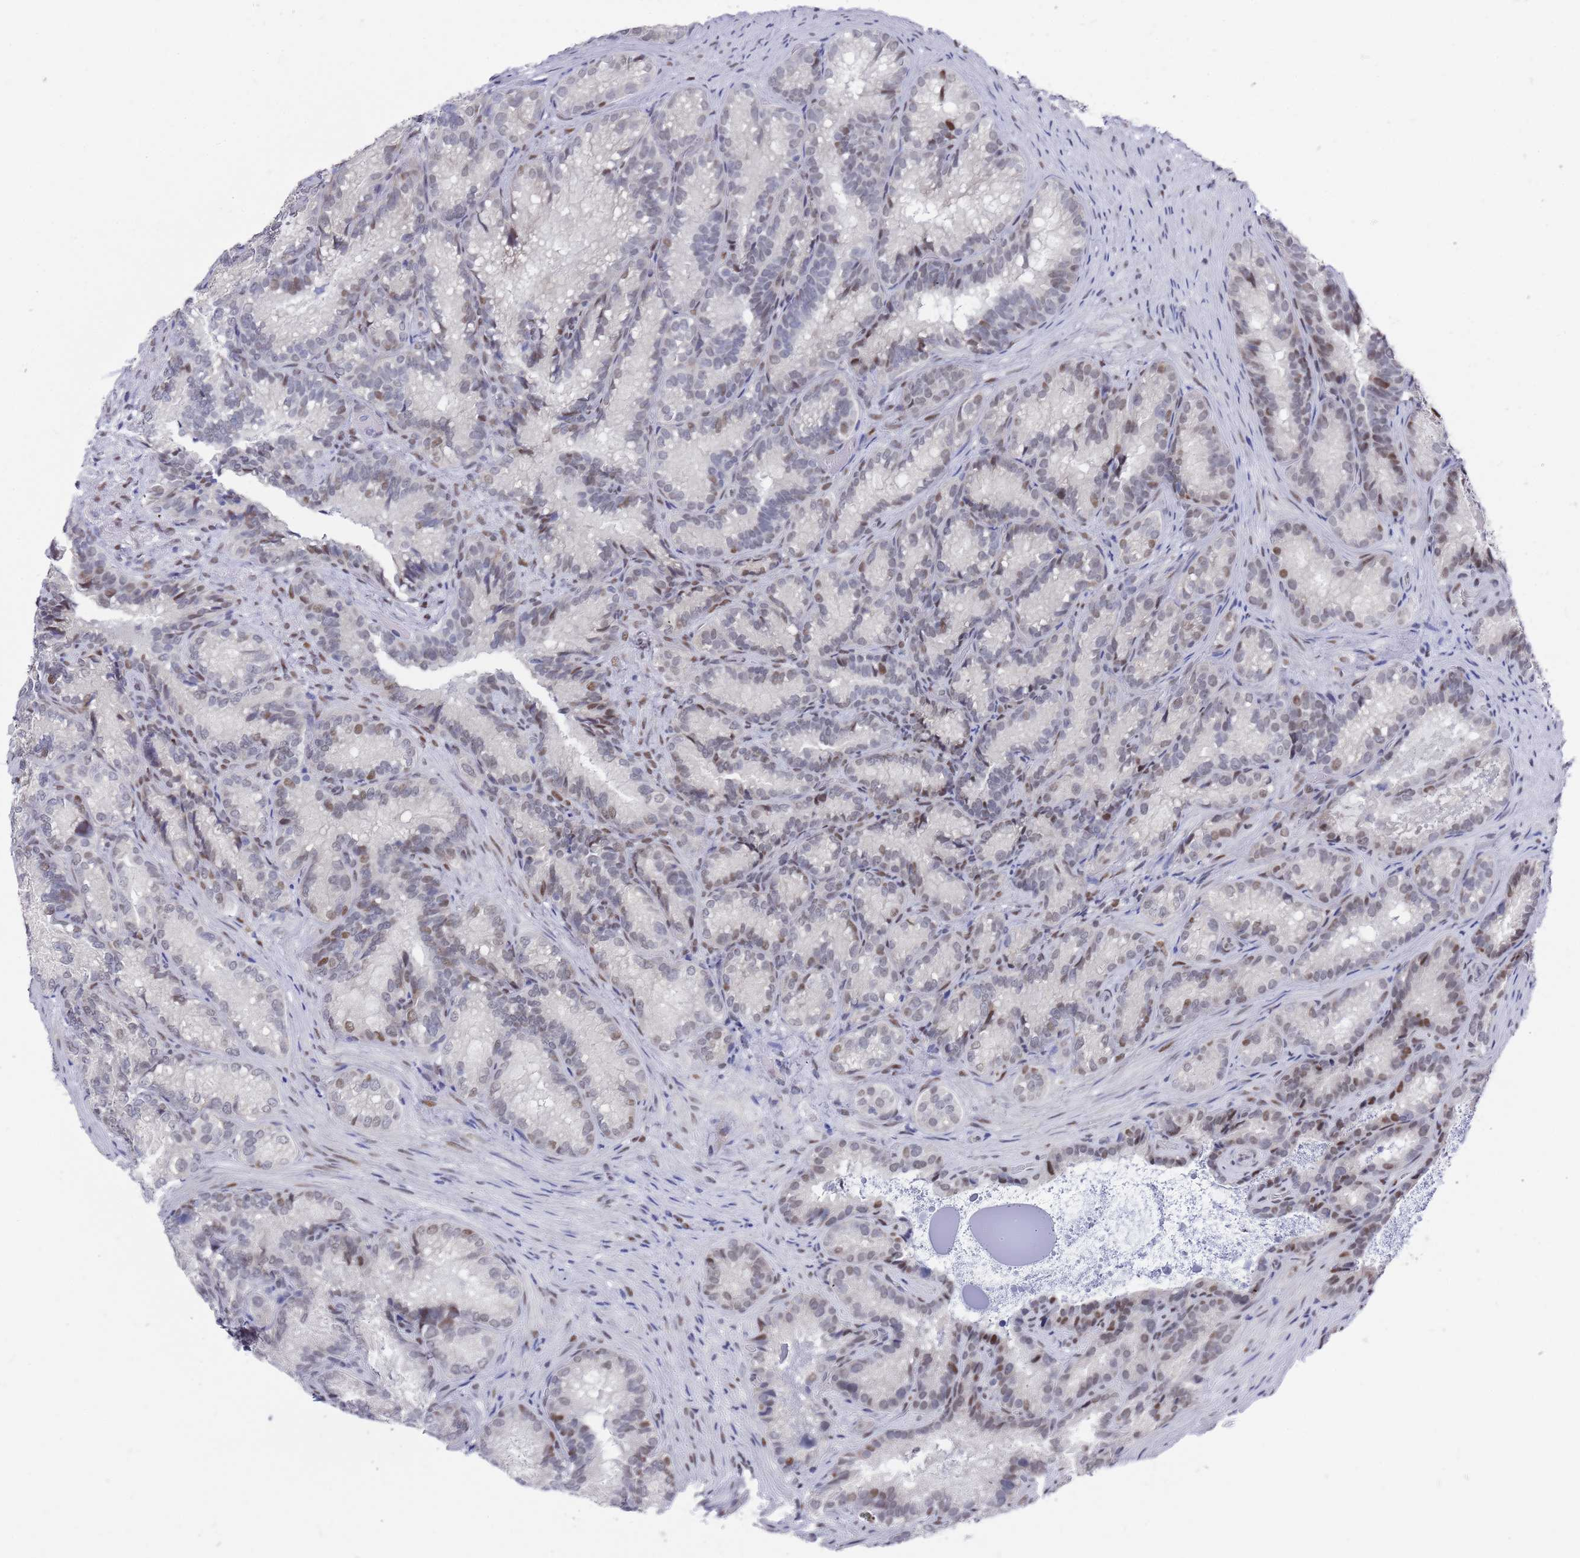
{"staining": {"intensity": "moderate", "quantity": "25%-75%", "location": "nuclear"}, "tissue": "seminal vesicle", "cell_type": "Glandular cells", "image_type": "normal", "snomed": [{"axis": "morphology", "description": "Normal tissue, NOS"}, {"axis": "topography", "description": "Seminal veicle"}], "caption": "IHC image of benign human seminal vesicle stained for a protein (brown), which displays medium levels of moderate nuclear positivity in approximately 25%-75% of glandular cells.", "gene": "COPS6", "patient": {"sex": "male", "age": 58}}